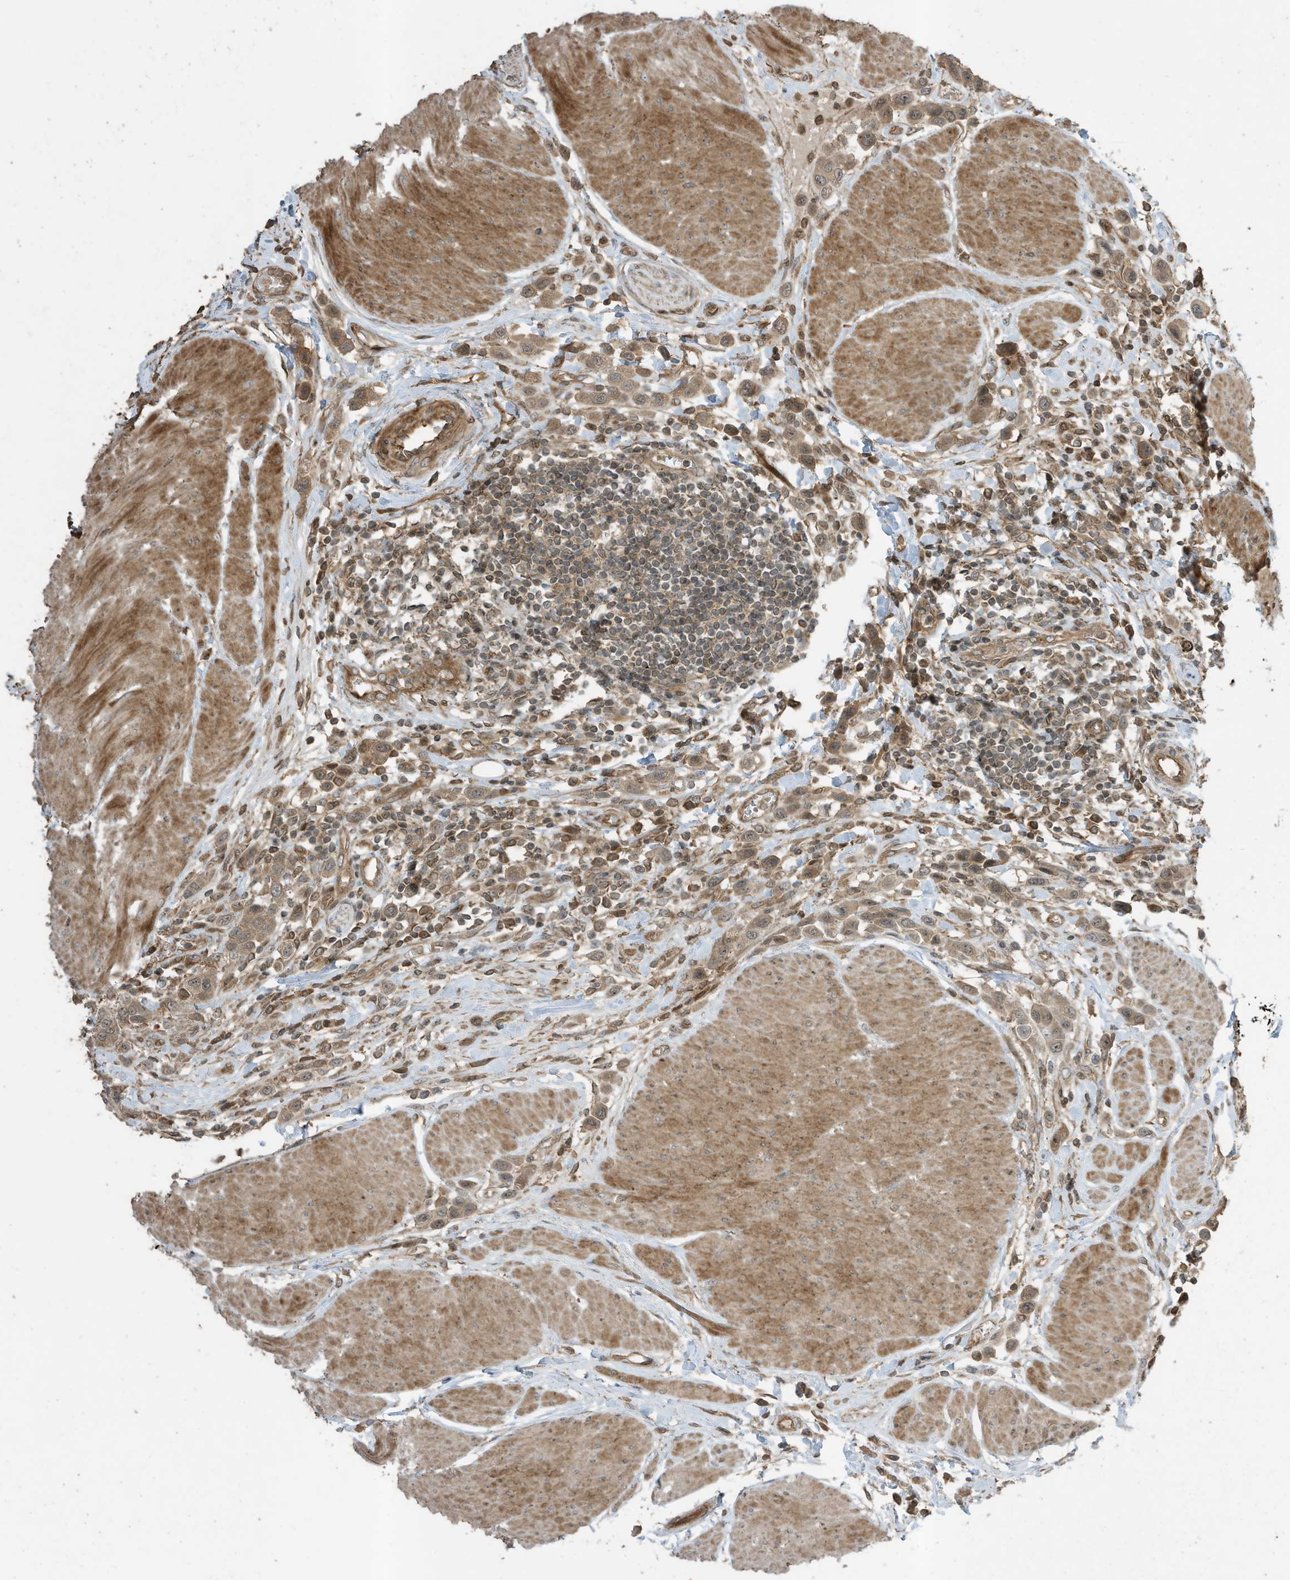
{"staining": {"intensity": "moderate", "quantity": ">75%", "location": "cytoplasmic/membranous"}, "tissue": "urothelial cancer", "cell_type": "Tumor cells", "image_type": "cancer", "snomed": [{"axis": "morphology", "description": "Urothelial carcinoma, High grade"}, {"axis": "topography", "description": "Urinary bladder"}], "caption": "Protein expression analysis of human high-grade urothelial carcinoma reveals moderate cytoplasmic/membranous expression in approximately >75% of tumor cells. The staining is performed using DAB brown chromogen to label protein expression. The nuclei are counter-stained blue using hematoxylin.", "gene": "ZNF653", "patient": {"sex": "male", "age": 50}}